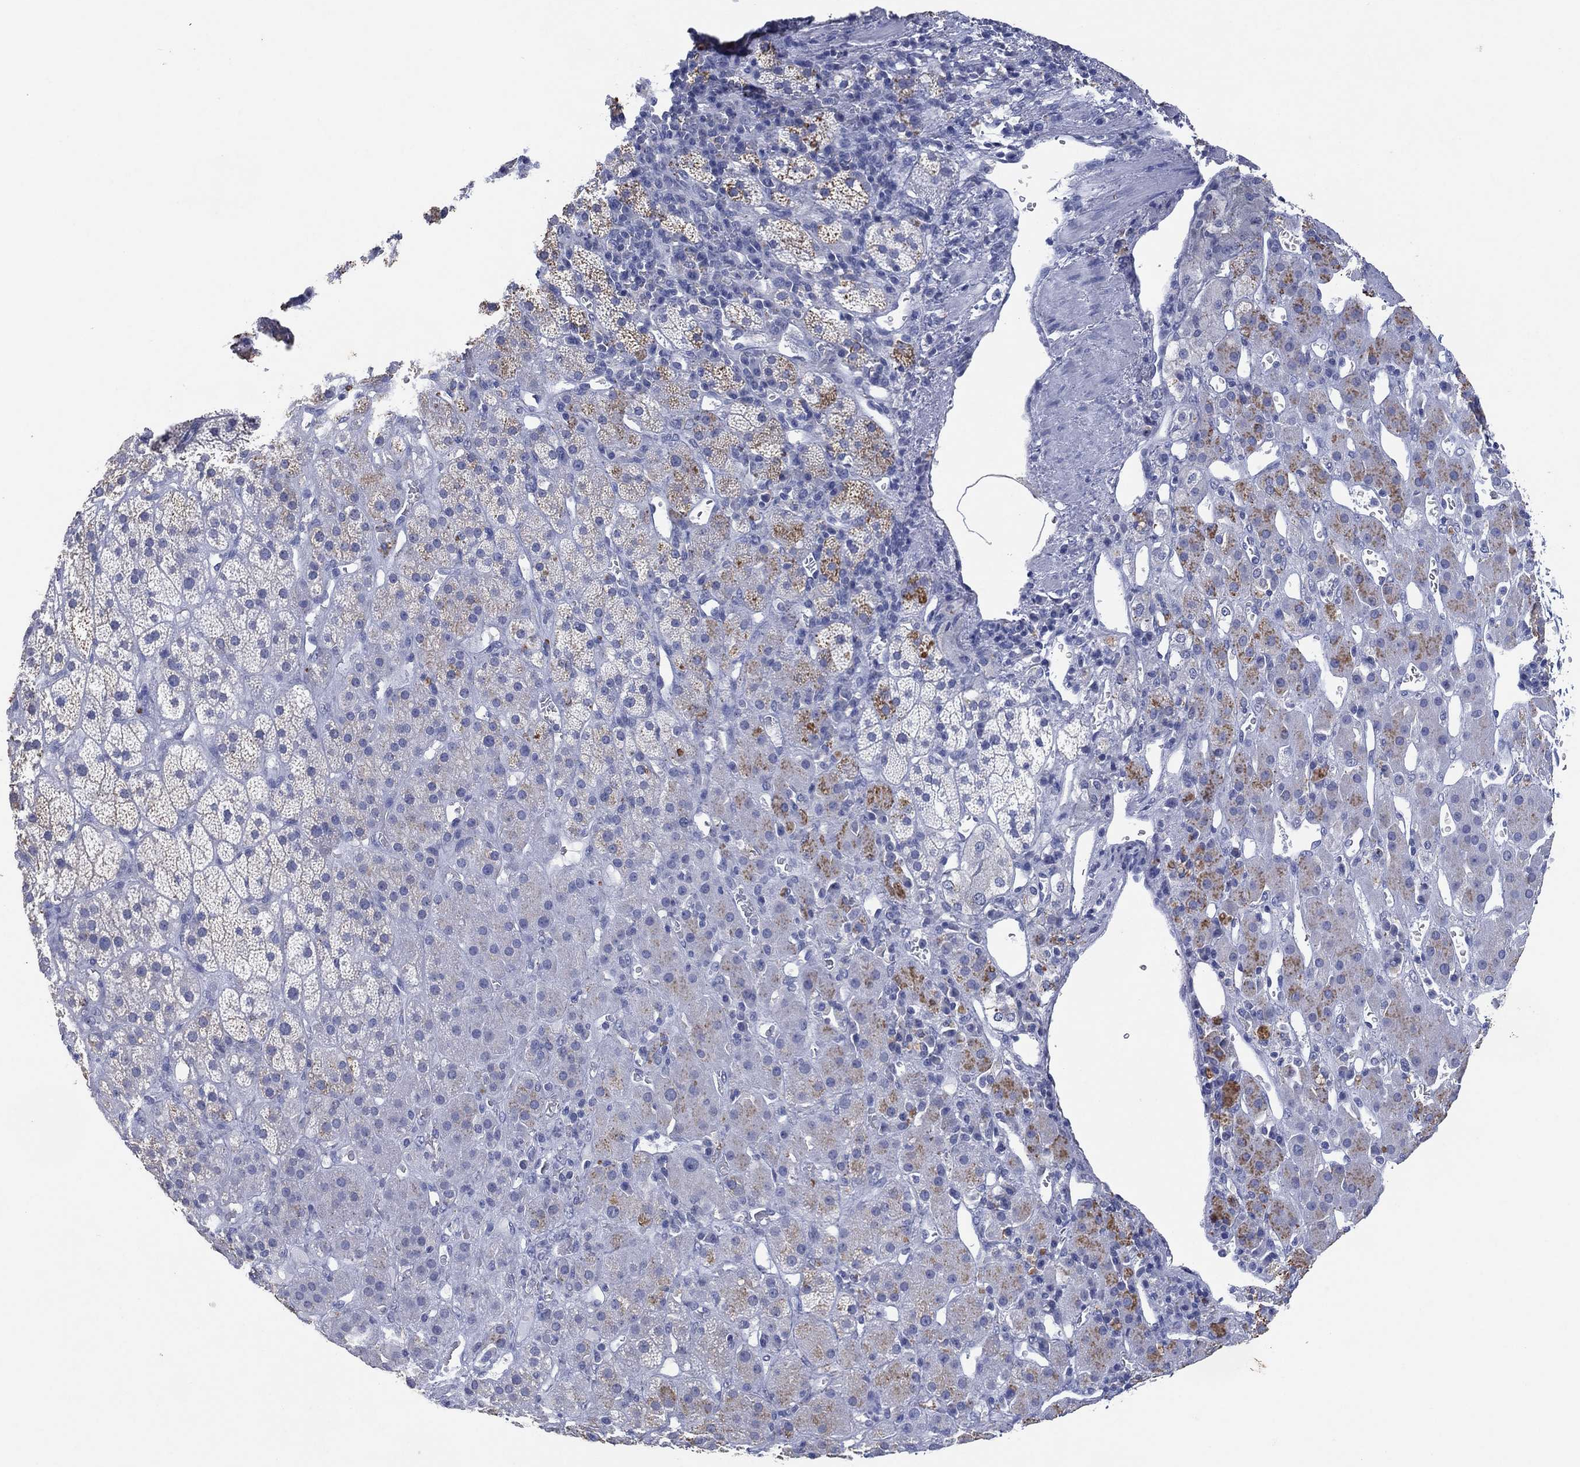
{"staining": {"intensity": "moderate", "quantity": "<25%", "location": "cytoplasmic/membranous"}, "tissue": "adrenal gland", "cell_type": "Glandular cells", "image_type": "normal", "snomed": [{"axis": "morphology", "description": "Normal tissue, NOS"}, {"axis": "topography", "description": "Adrenal gland"}], "caption": "Glandular cells demonstrate moderate cytoplasmic/membranous expression in approximately <25% of cells in benign adrenal gland. (brown staining indicates protein expression, while blue staining denotes nuclei).", "gene": "FSCN2", "patient": {"sex": "male", "age": 70}}